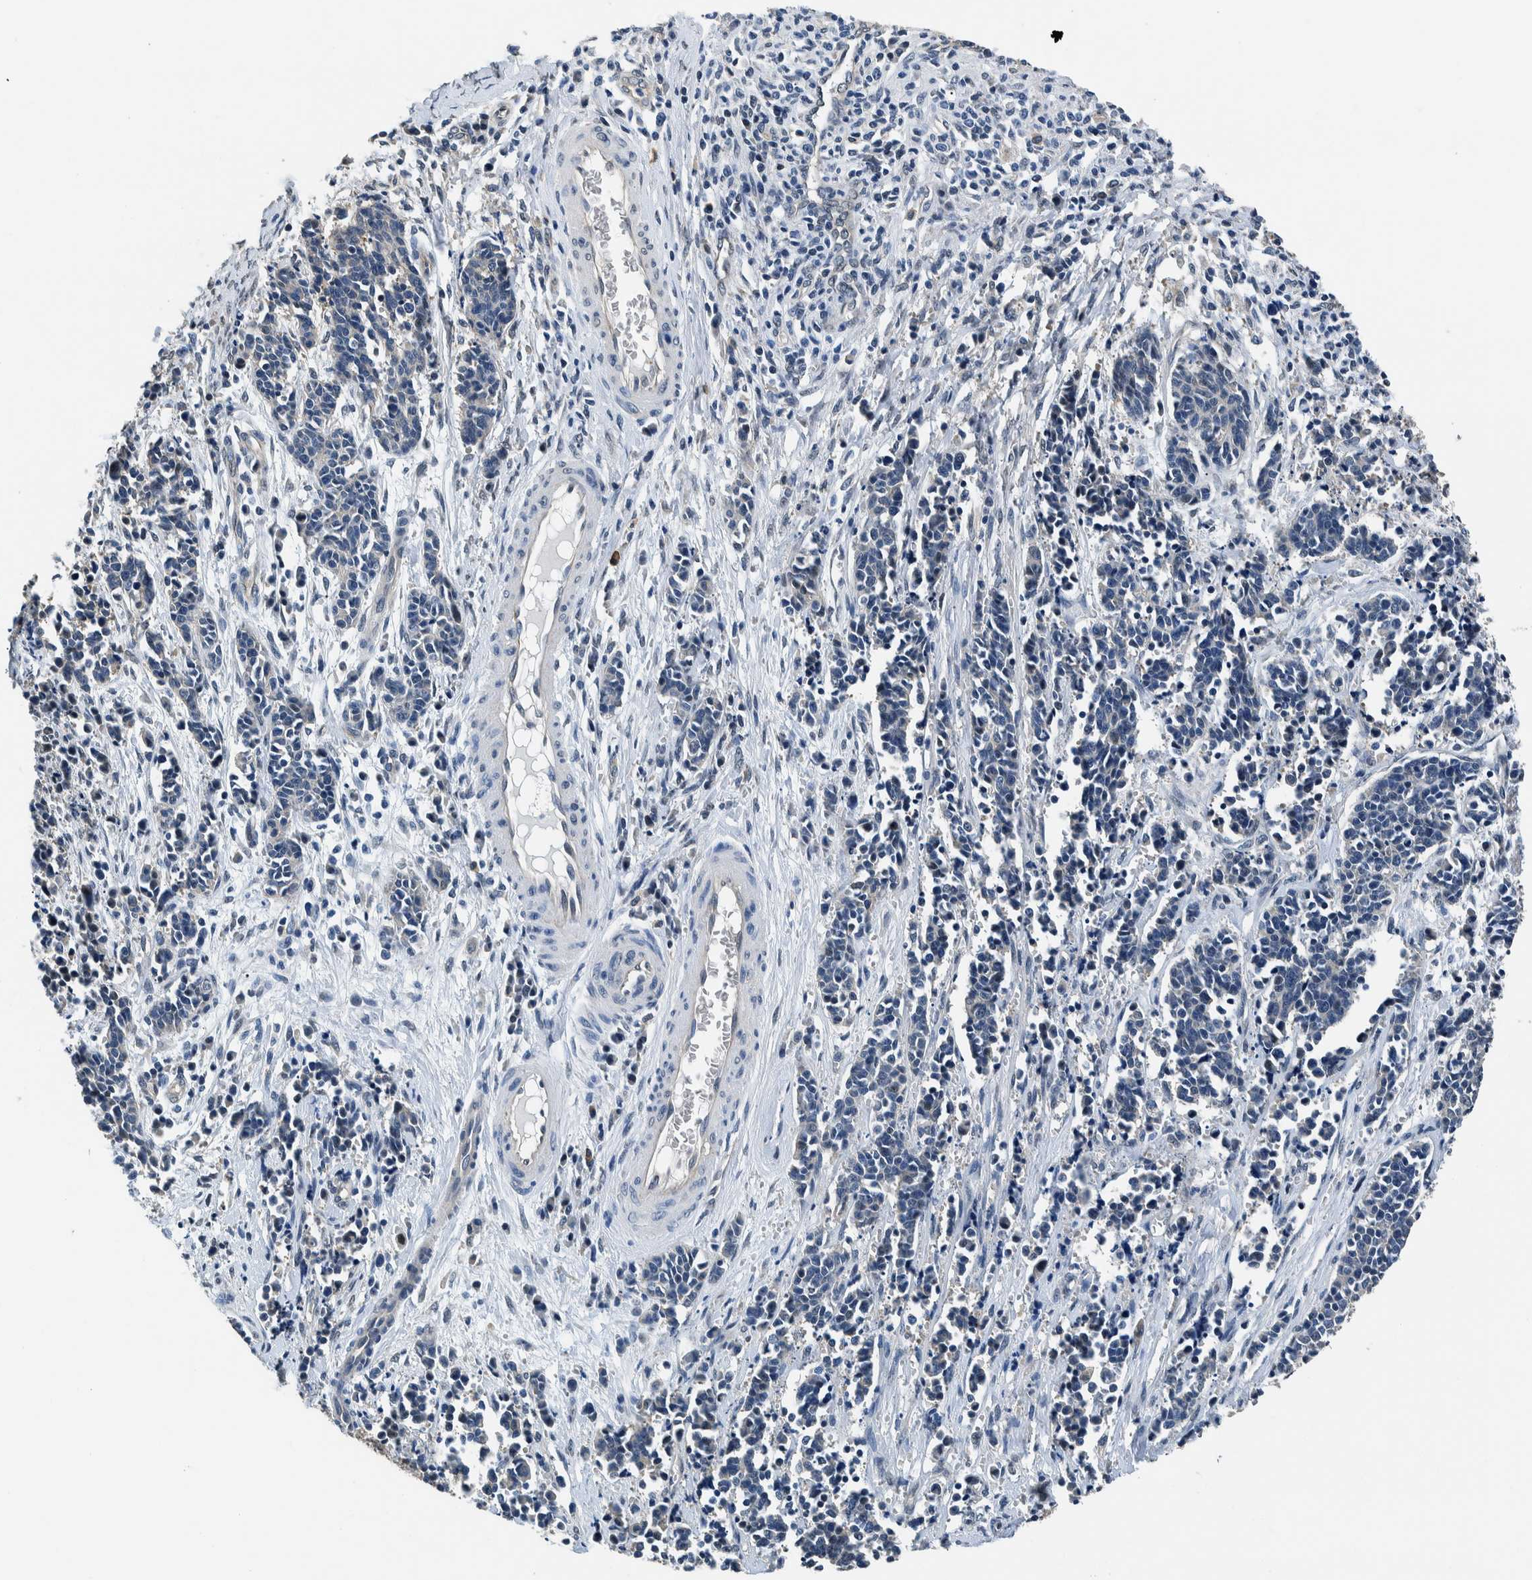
{"staining": {"intensity": "negative", "quantity": "none", "location": "none"}, "tissue": "cervical cancer", "cell_type": "Tumor cells", "image_type": "cancer", "snomed": [{"axis": "morphology", "description": "Squamous cell carcinoma, NOS"}, {"axis": "topography", "description": "Cervix"}], "caption": "This is an immunohistochemistry micrograph of cervical cancer (squamous cell carcinoma). There is no positivity in tumor cells.", "gene": "NIBAN2", "patient": {"sex": "female", "age": 35}}